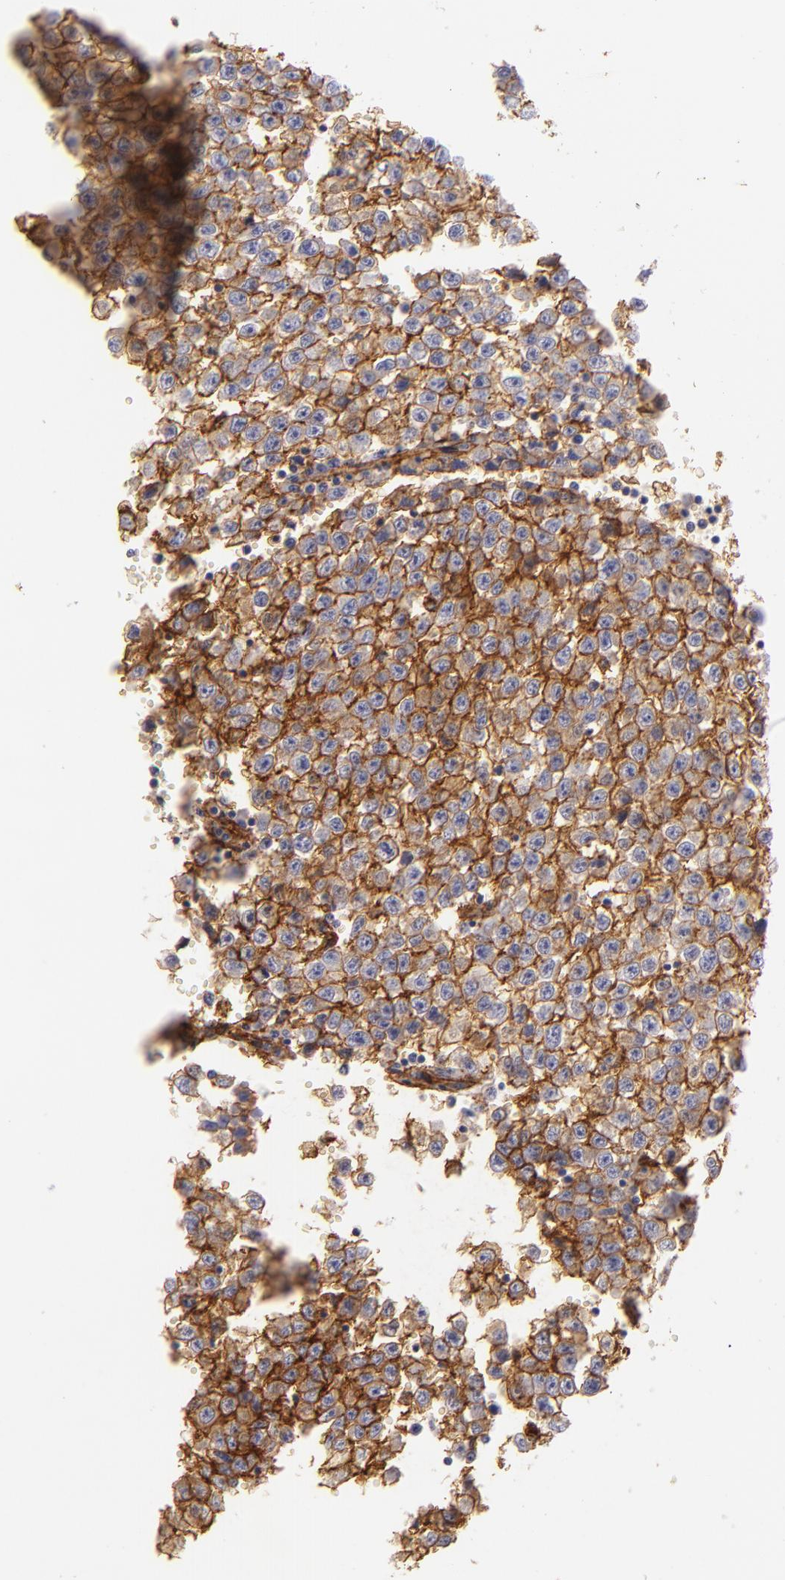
{"staining": {"intensity": "moderate", "quantity": ">75%", "location": "cytoplasmic/membranous"}, "tissue": "testis cancer", "cell_type": "Tumor cells", "image_type": "cancer", "snomed": [{"axis": "morphology", "description": "Seminoma, NOS"}, {"axis": "topography", "description": "Testis"}], "caption": "Moderate cytoplasmic/membranous staining is appreciated in about >75% of tumor cells in testis cancer.", "gene": "CD151", "patient": {"sex": "male", "age": 35}}